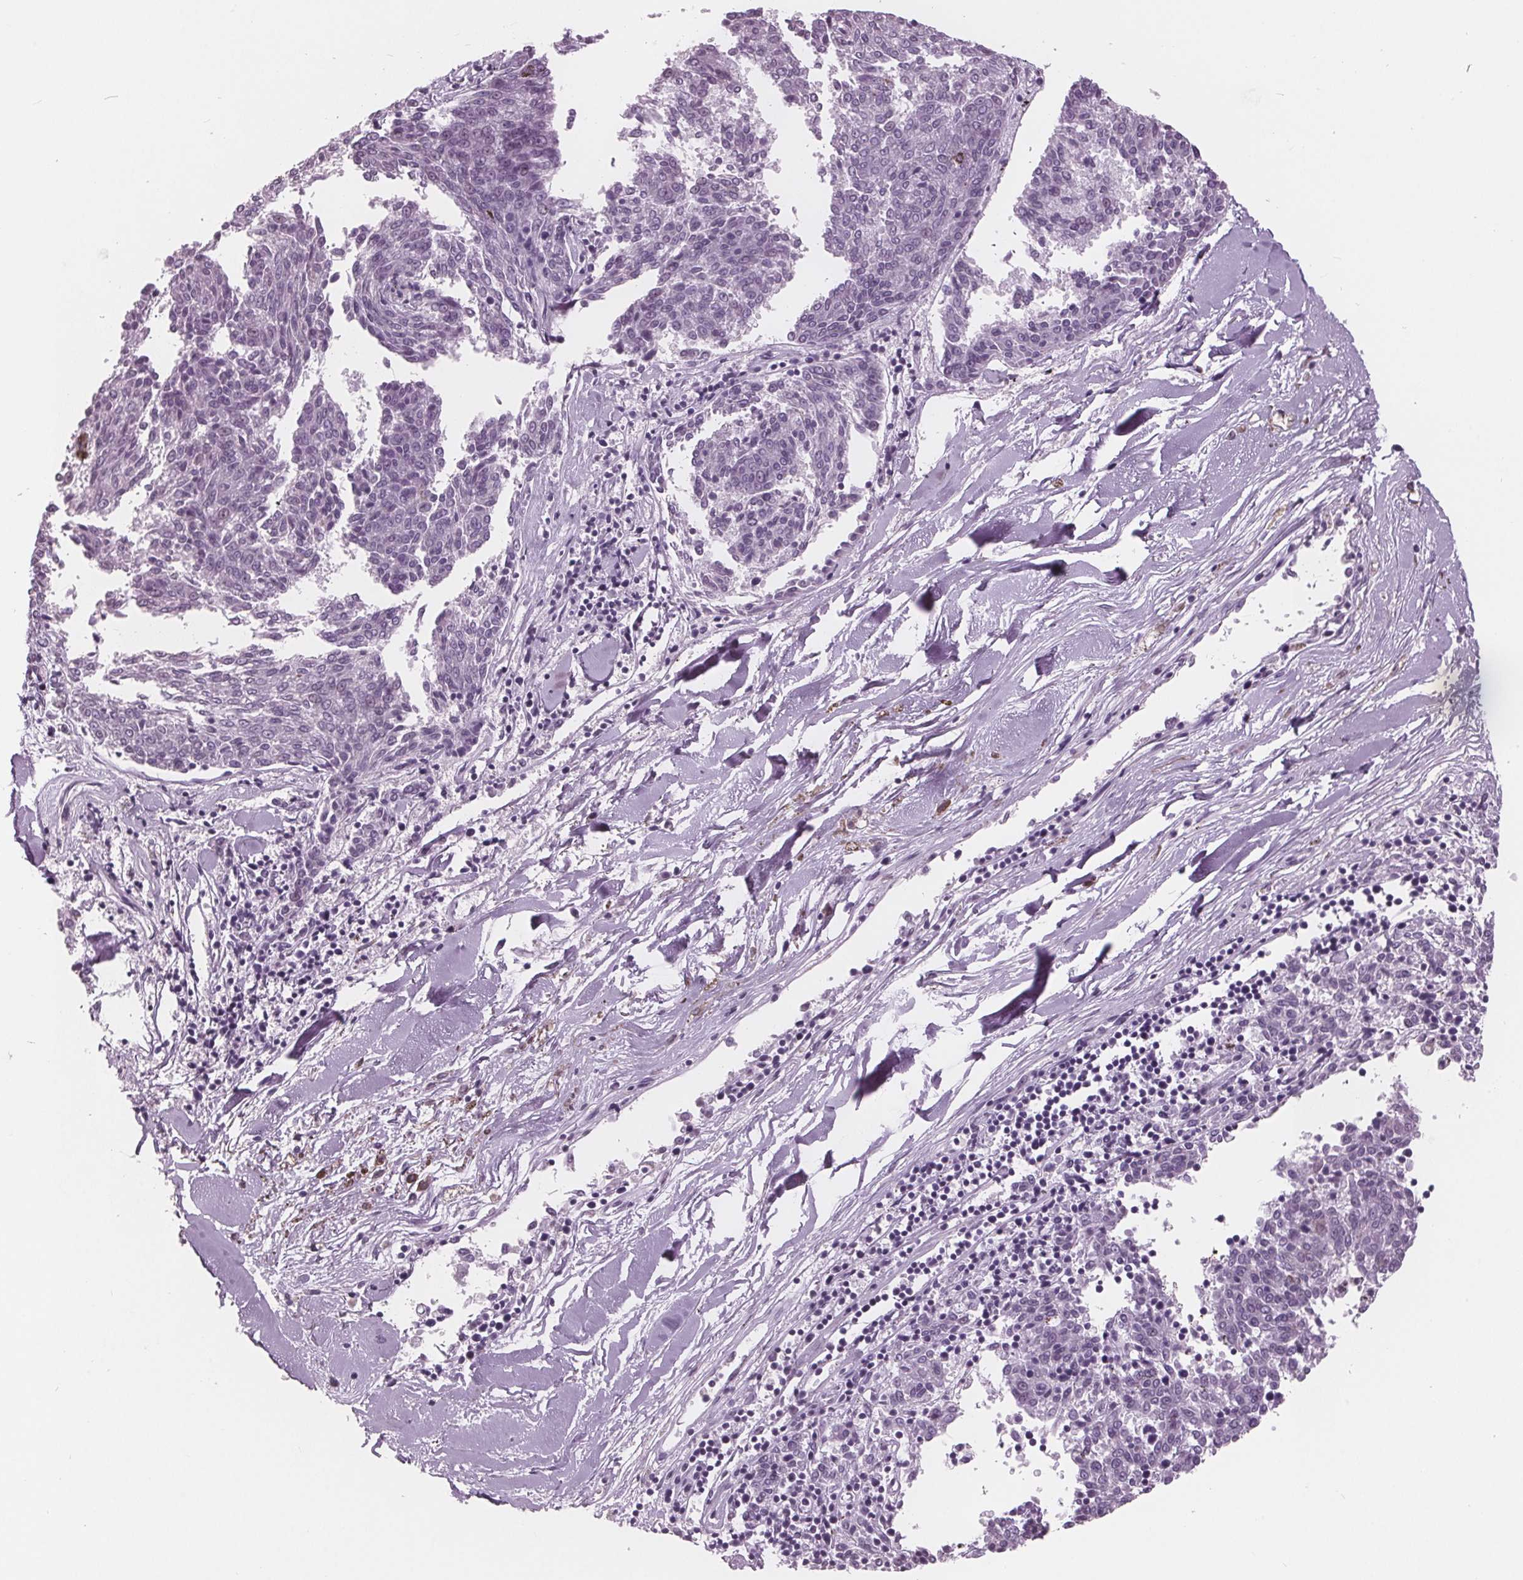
{"staining": {"intensity": "negative", "quantity": "none", "location": "none"}, "tissue": "melanoma", "cell_type": "Tumor cells", "image_type": "cancer", "snomed": [{"axis": "morphology", "description": "Malignant melanoma, NOS"}, {"axis": "topography", "description": "Skin"}], "caption": "Tumor cells are negative for brown protein staining in malignant melanoma. (DAB (3,3'-diaminobenzidine) immunohistochemistry (IHC), high magnification).", "gene": "AMBP", "patient": {"sex": "female", "age": 72}}